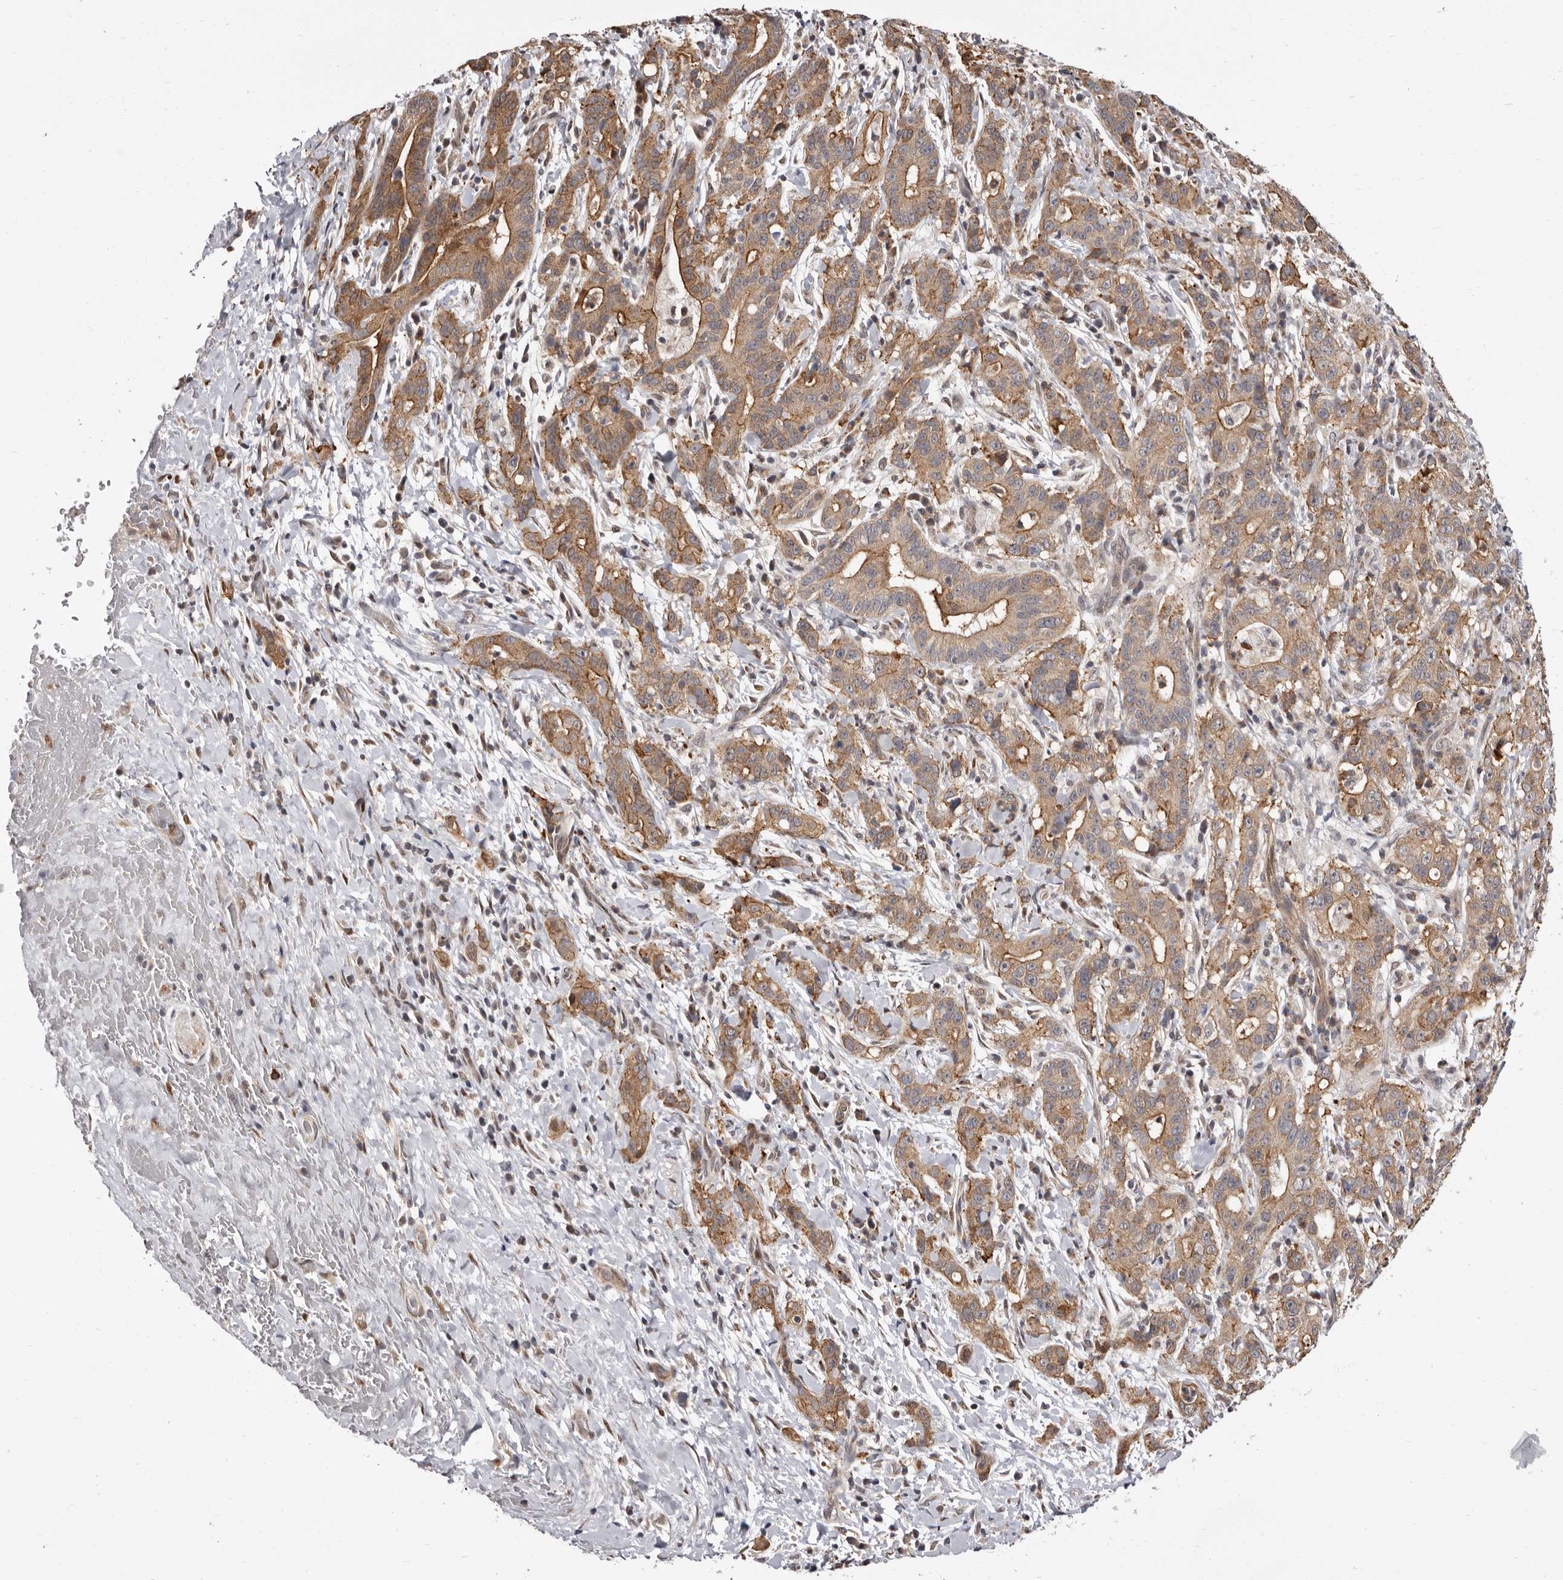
{"staining": {"intensity": "moderate", "quantity": ">75%", "location": "cytoplasmic/membranous"}, "tissue": "liver cancer", "cell_type": "Tumor cells", "image_type": "cancer", "snomed": [{"axis": "morphology", "description": "Cholangiocarcinoma"}, {"axis": "topography", "description": "Liver"}], "caption": "Immunohistochemistry (IHC) histopathology image of human liver cancer stained for a protein (brown), which displays medium levels of moderate cytoplasmic/membranous positivity in approximately >75% of tumor cells.", "gene": "GLRX3", "patient": {"sex": "female", "age": 38}}